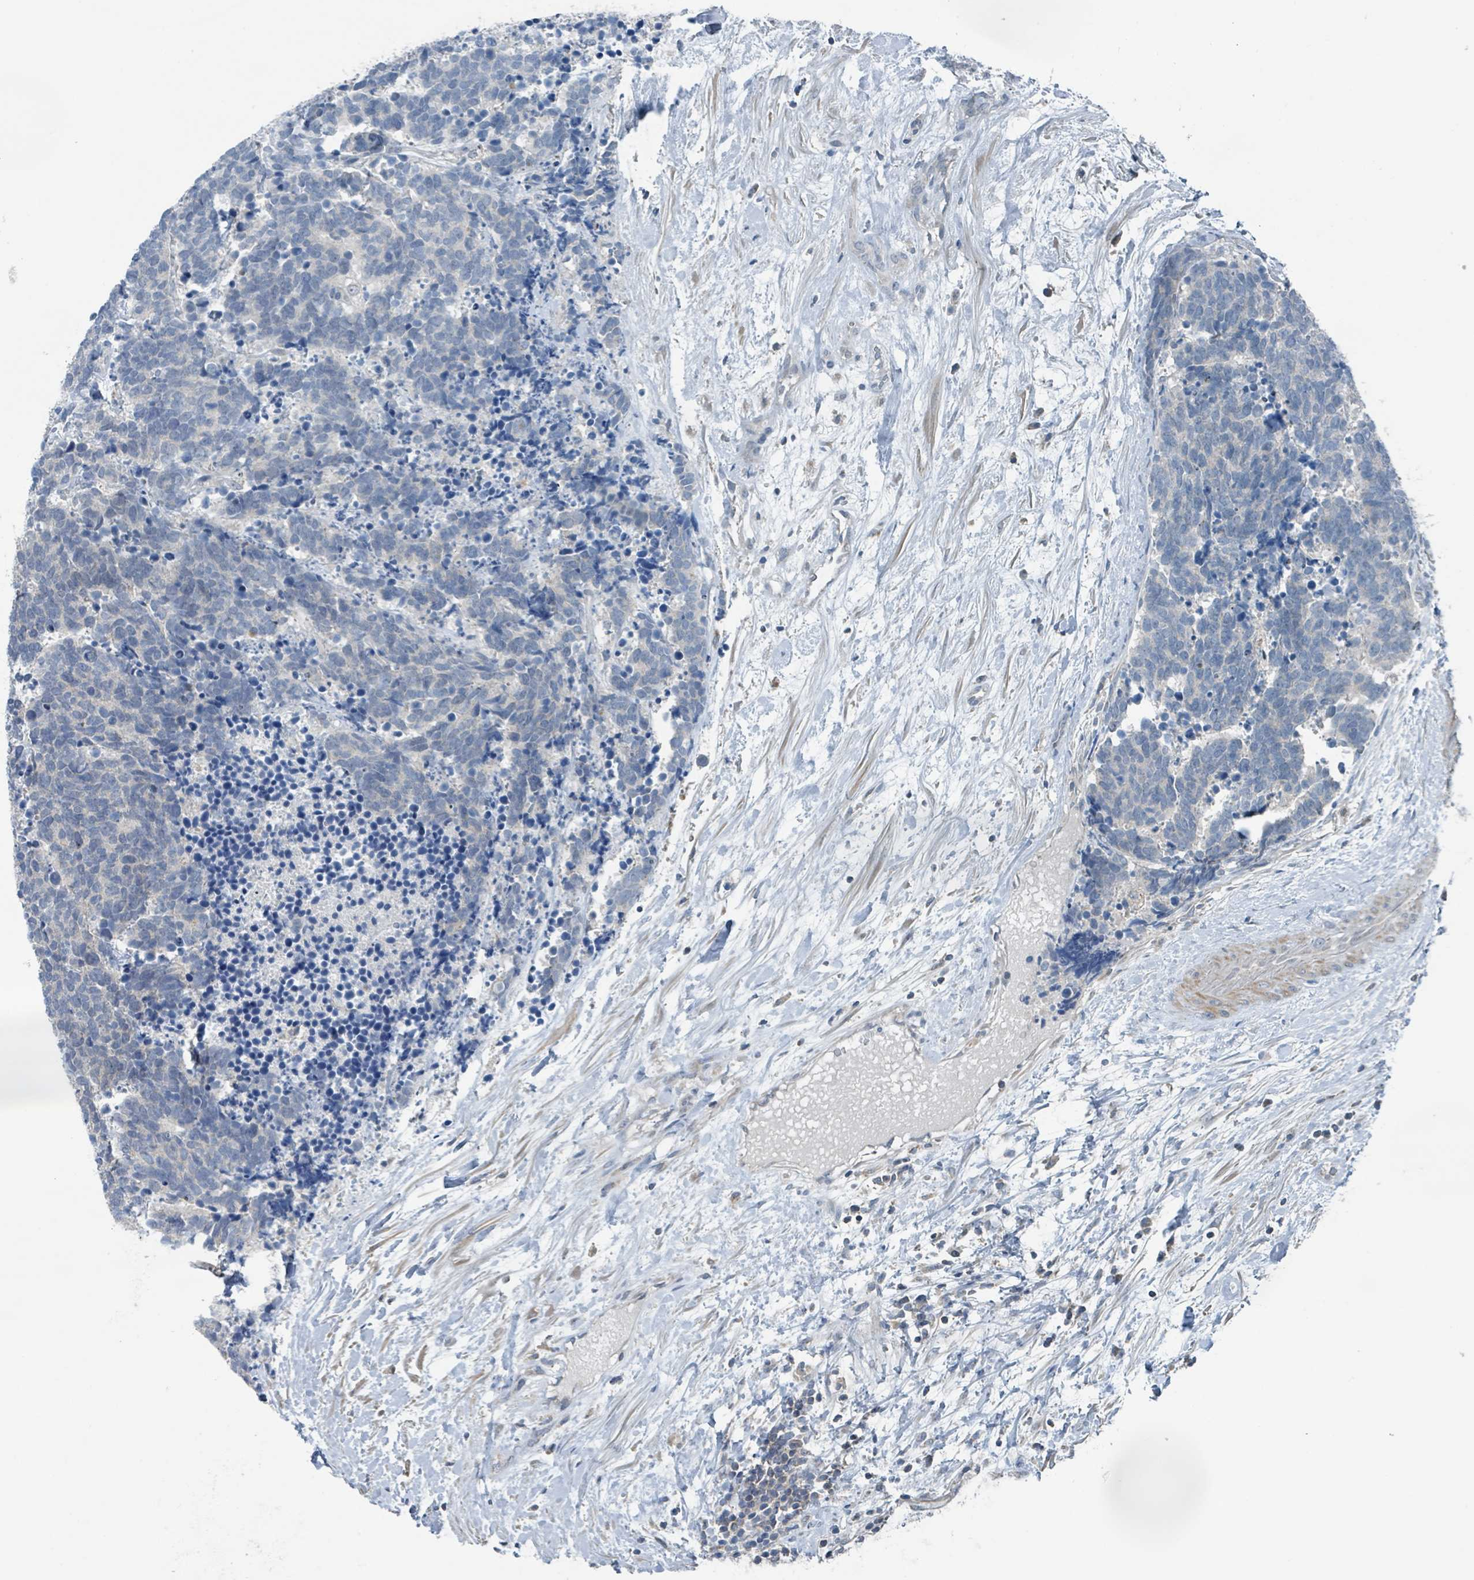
{"staining": {"intensity": "negative", "quantity": "none", "location": "none"}, "tissue": "carcinoid", "cell_type": "Tumor cells", "image_type": "cancer", "snomed": [{"axis": "morphology", "description": "Carcinoma, NOS"}, {"axis": "morphology", "description": "Carcinoid, malignant, NOS"}, {"axis": "topography", "description": "Prostate"}], "caption": "Carcinoid (malignant) was stained to show a protein in brown. There is no significant staining in tumor cells. Nuclei are stained in blue.", "gene": "ACBD4", "patient": {"sex": "male", "age": 57}}